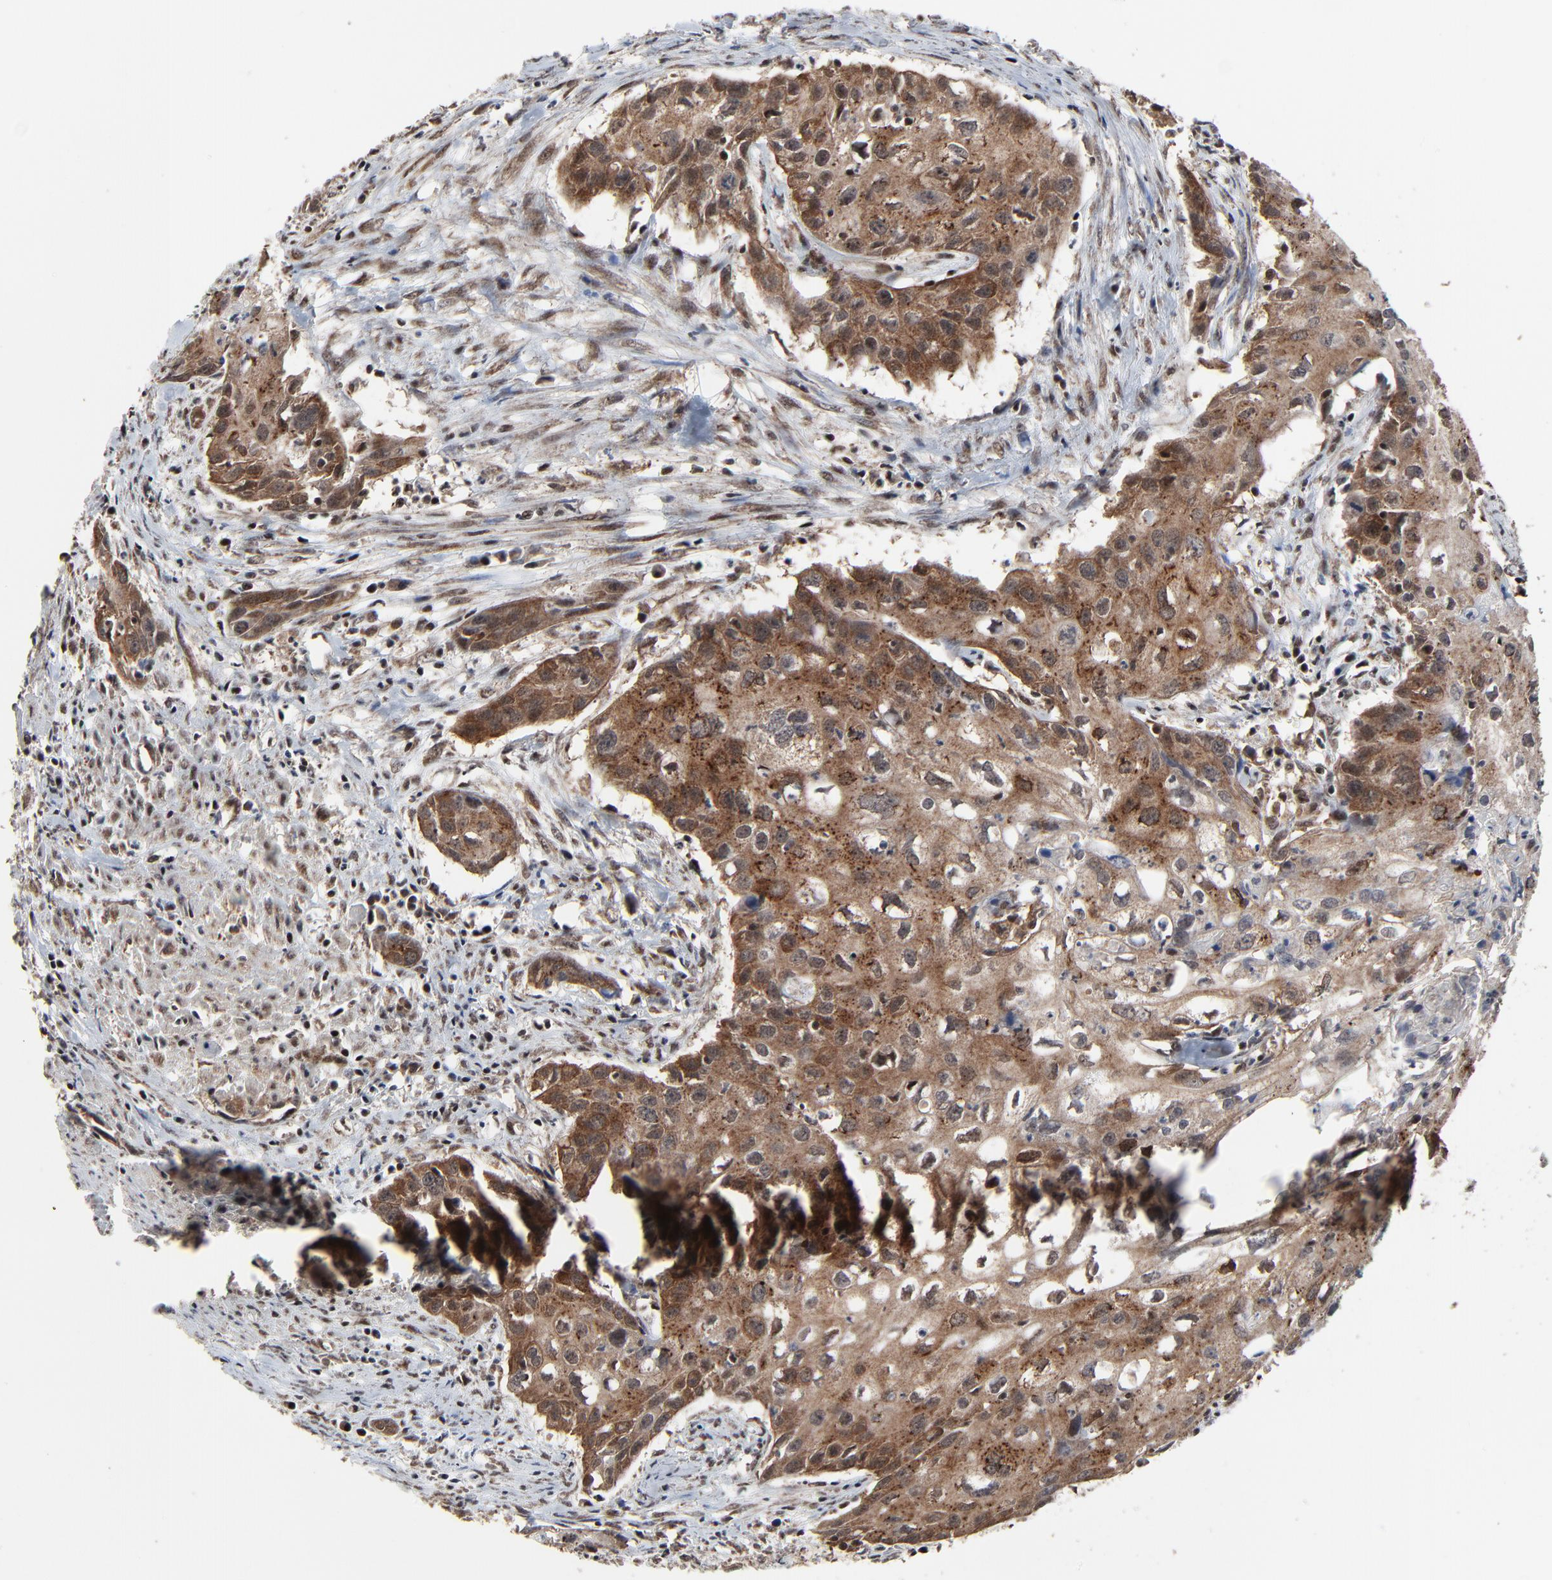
{"staining": {"intensity": "moderate", "quantity": ">75%", "location": "cytoplasmic/membranous,nuclear"}, "tissue": "urothelial cancer", "cell_type": "Tumor cells", "image_type": "cancer", "snomed": [{"axis": "morphology", "description": "Urothelial carcinoma, High grade"}, {"axis": "topography", "description": "Urinary bladder"}], "caption": "Urothelial cancer stained with a brown dye reveals moderate cytoplasmic/membranous and nuclear positive staining in about >75% of tumor cells.", "gene": "RHOJ", "patient": {"sex": "male", "age": 54}}